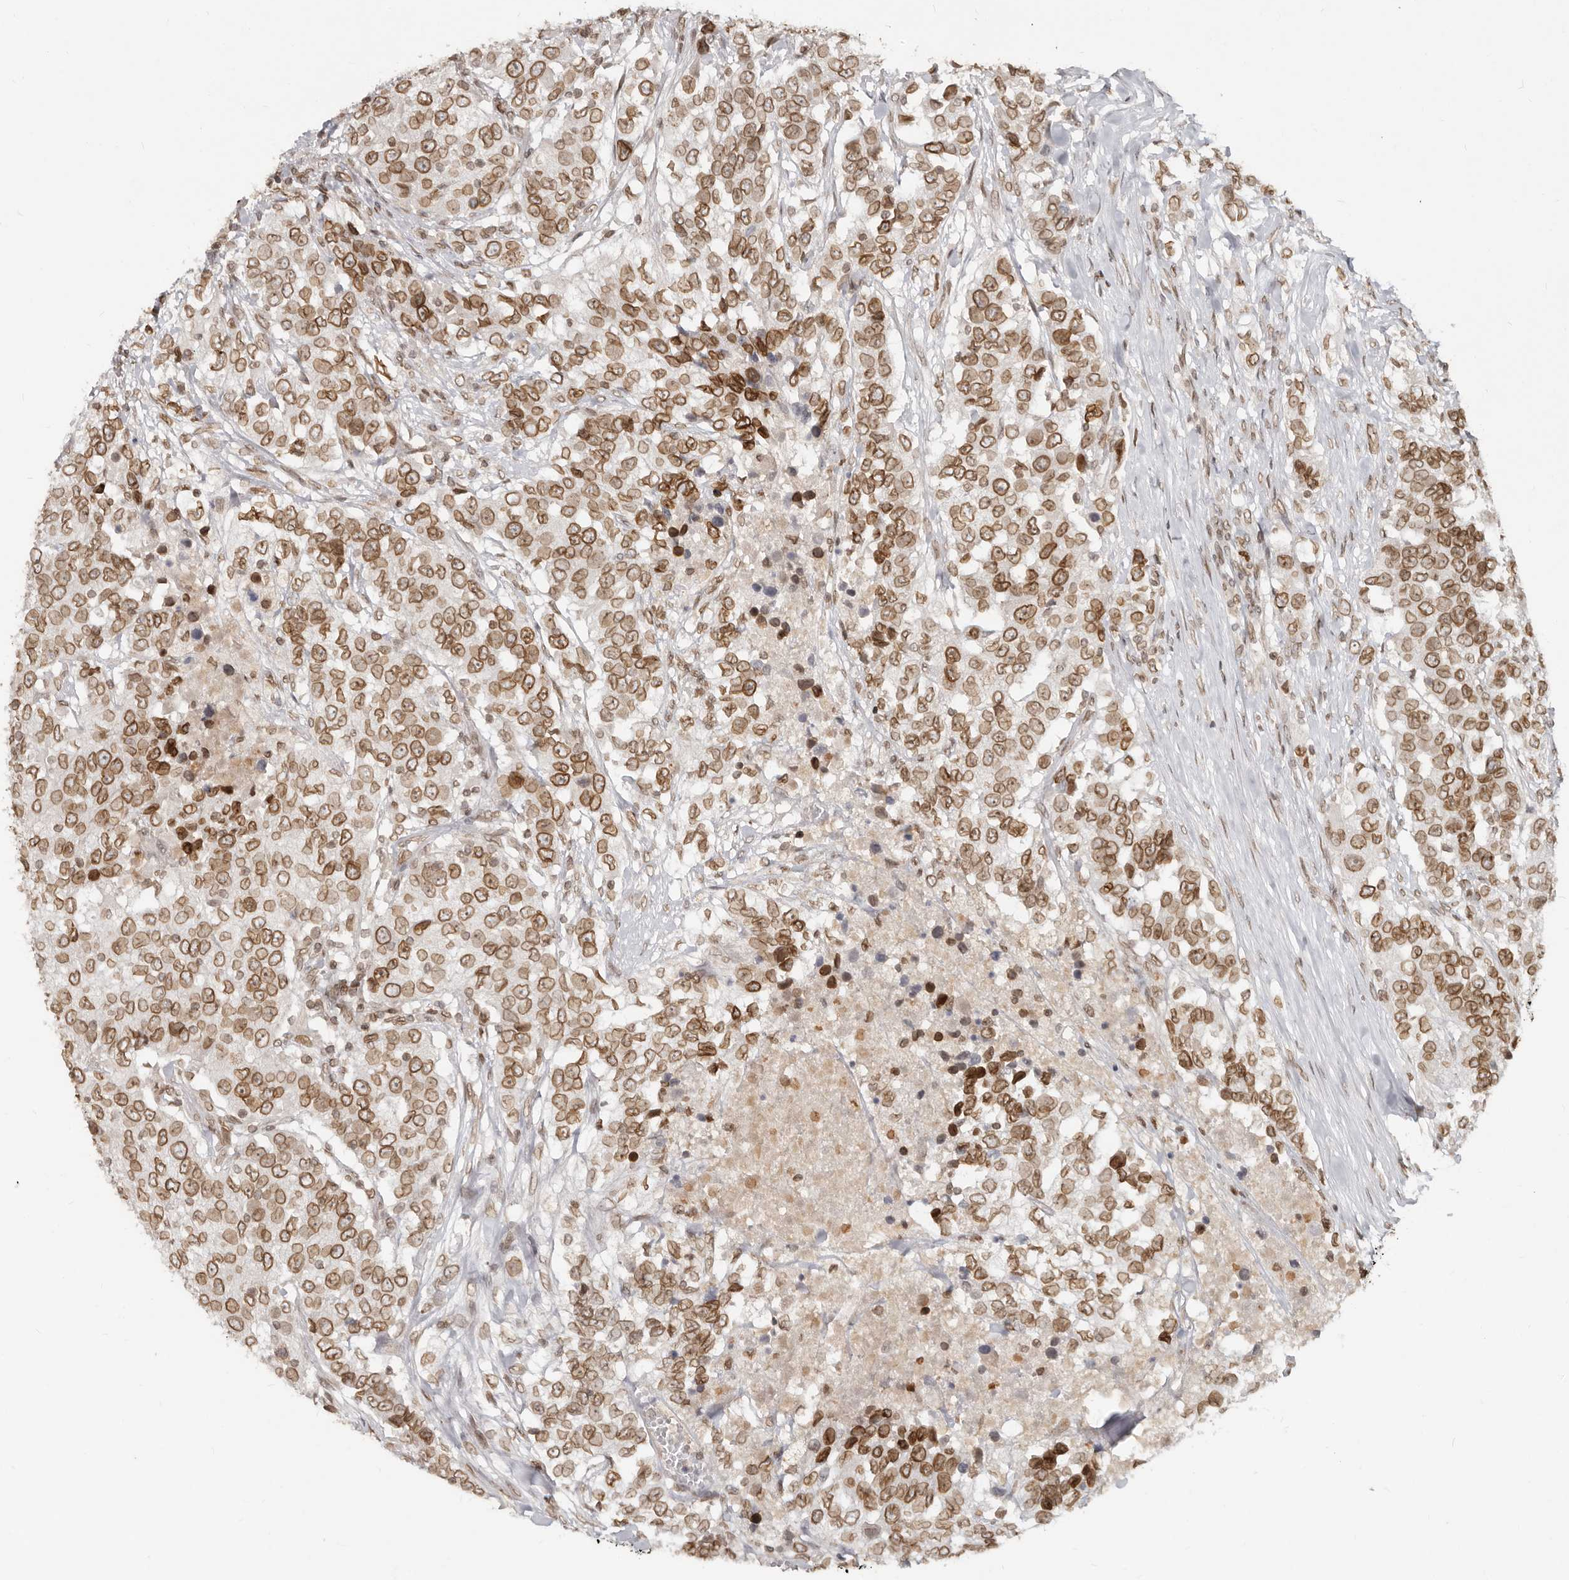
{"staining": {"intensity": "moderate", "quantity": ">75%", "location": "cytoplasmic/membranous,nuclear"}, "tissue": "urothelial cancer", "cell_type": "Tumor cells", "image_type": "cancer", "snomed": [{"axis": "morphology", "description": "Urothelial carcinoma, High grade"}, {"axis": "topography", "description": "Urinary bladder"}], "caption": "Immunohistochemistry (IHC) (DAB) staining of human urothelial cancer shows moderate cytoplasmic/membranous and nuclear protein positivity in about >75% of tumor cells. (Brightfield microscopy of DAB IHC at high magnification).", "gene": "NUP153", "patient": {"sex": "female", "age": 80}}